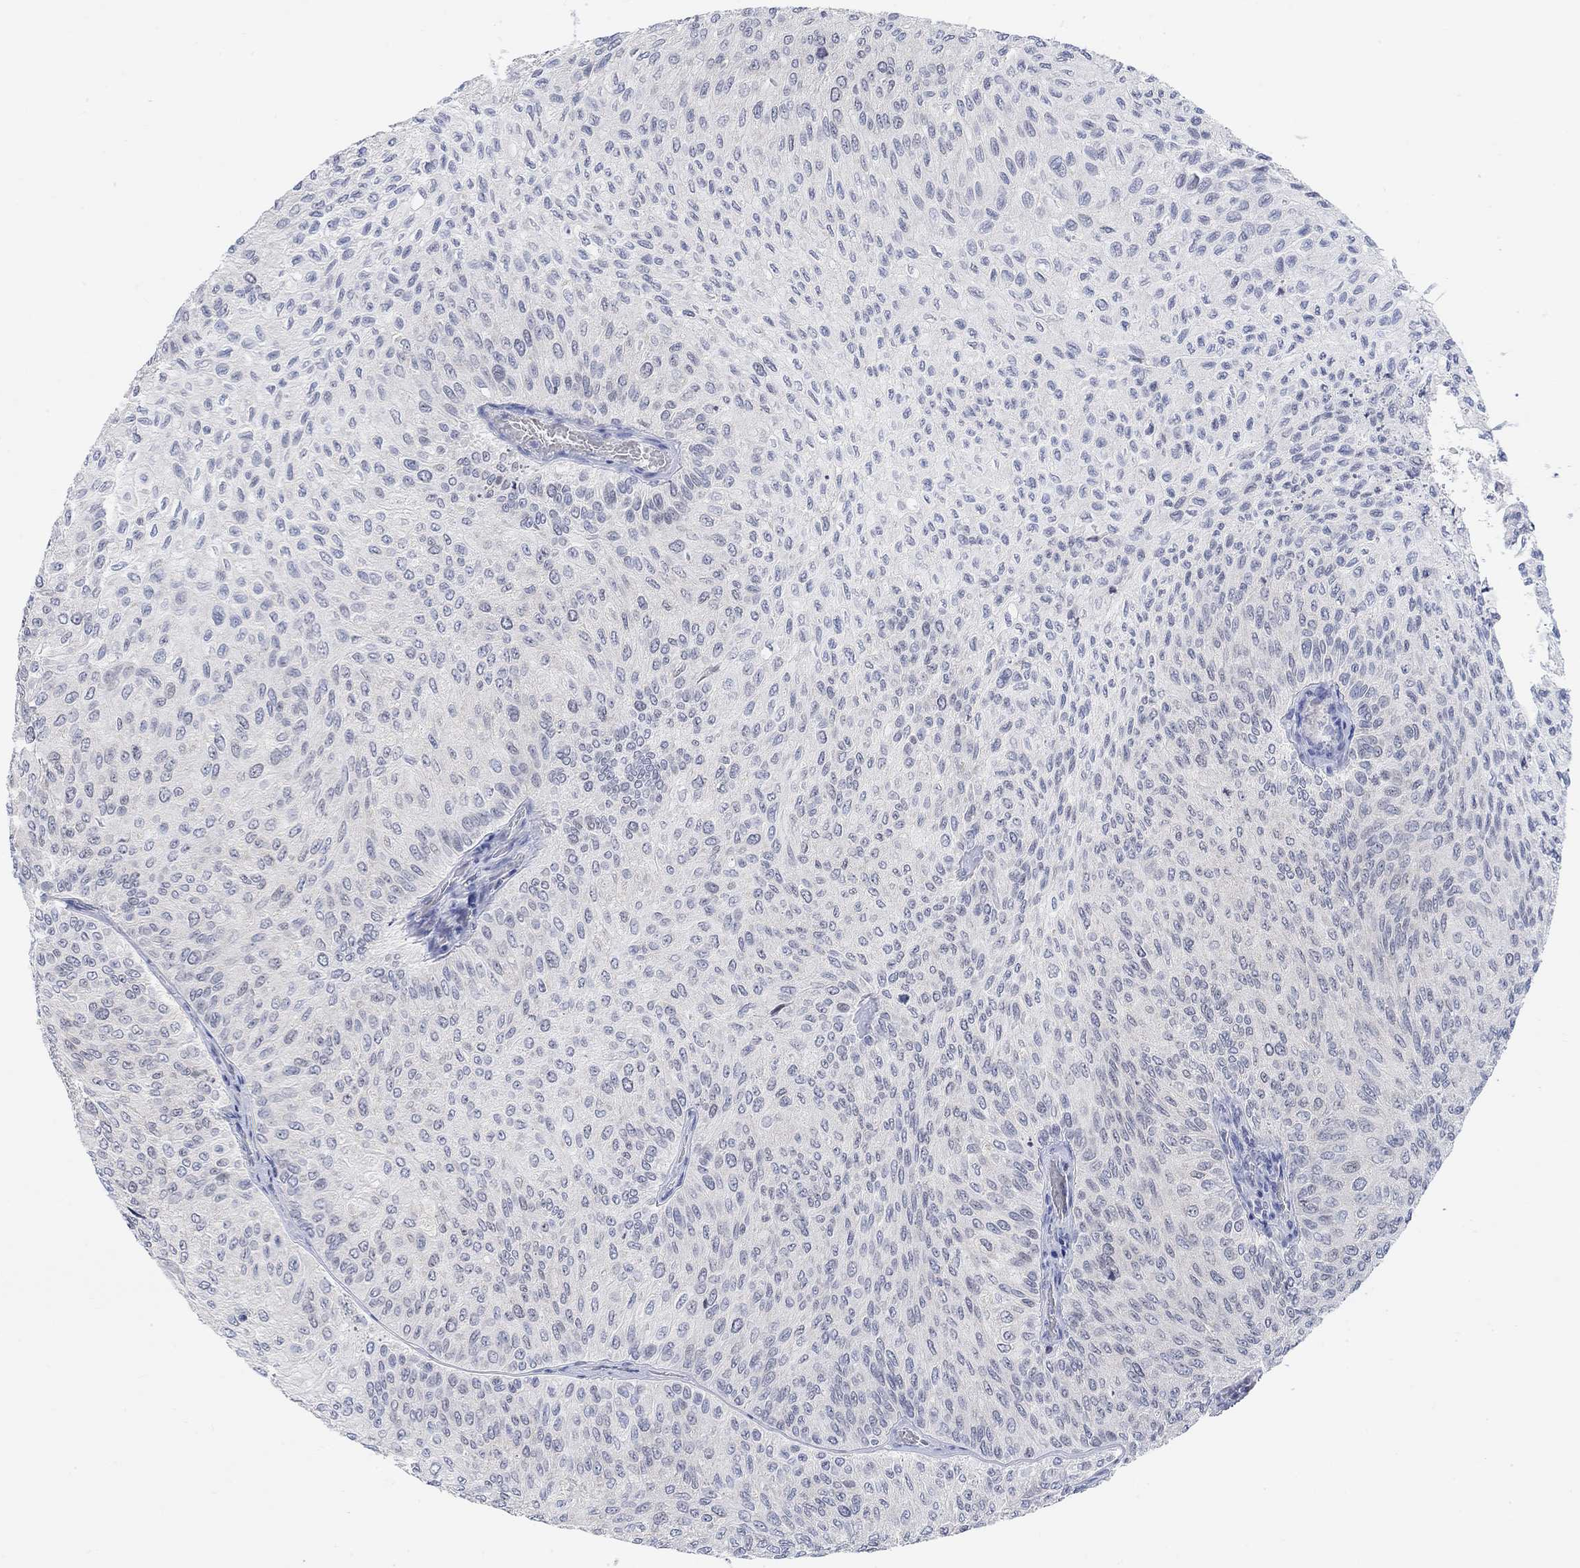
{"staining": {"intensity": "negative", "quantity": "none", "location": "none"}, "tissue": "urothelial cancer", "cell_type": "Tumor cells", "image_type": "cancer", "snomed": [{"axis": "morphology", "description": "Urothelial carcinoma, Low grade"}, {"axis": "topography", "description": "Urinary bladder"}], "caption": "Tumor cells show no significant protein expression in urothelial cancer. (Brightfield microscopy of DAB (3,3'-diaminobenzidine) immunohistochemistry at high magnification).", "gene": "ATP6V1E2", "patient": {"sex": "male", "age": 78}}